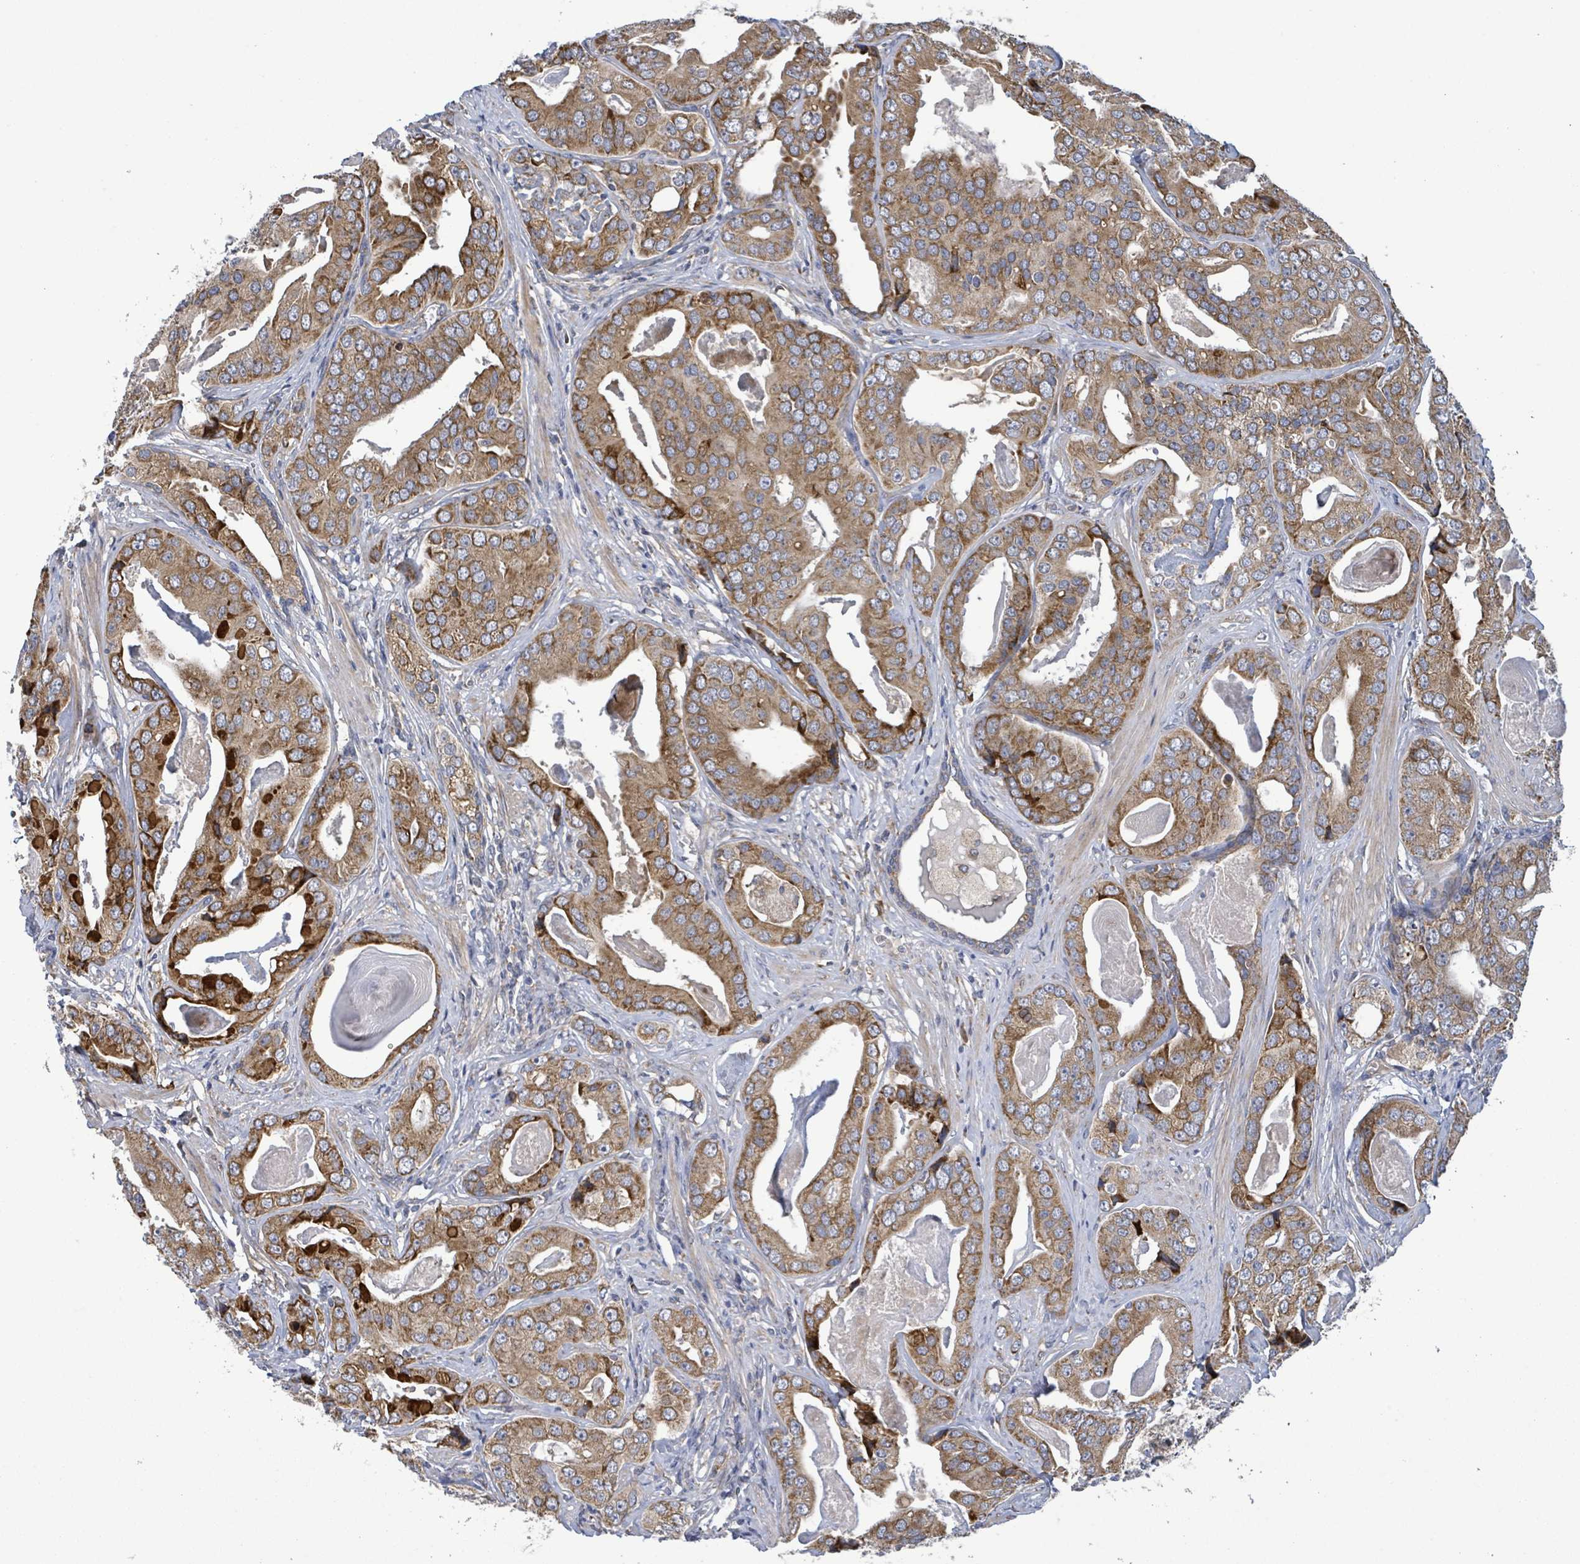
{"staining": {"intensity": "moderate", "quantity": ">75%", "location": "cytoplasmic/membranous"}, "tissue": "prostate cancer", "cell_type": "Tumor cells", "image_type": "cancer", "snomed": [{"axis": "morphology", "description": "Adenocarcinoma, High grade"}, {"axis": "topography", "description": "Prostate"}], "caption": "Prostate adenocarcinoma (high-grade) was stained to show a protein in brown. There is medium levels of moderate cytoplasmic/membranous expression in approximately >75% of tumor cells. The protein is shown in brown color, while the nuclei are stained blue.", "gene": "NOMO1", "patient": {"sex": "male", "age": 71}}